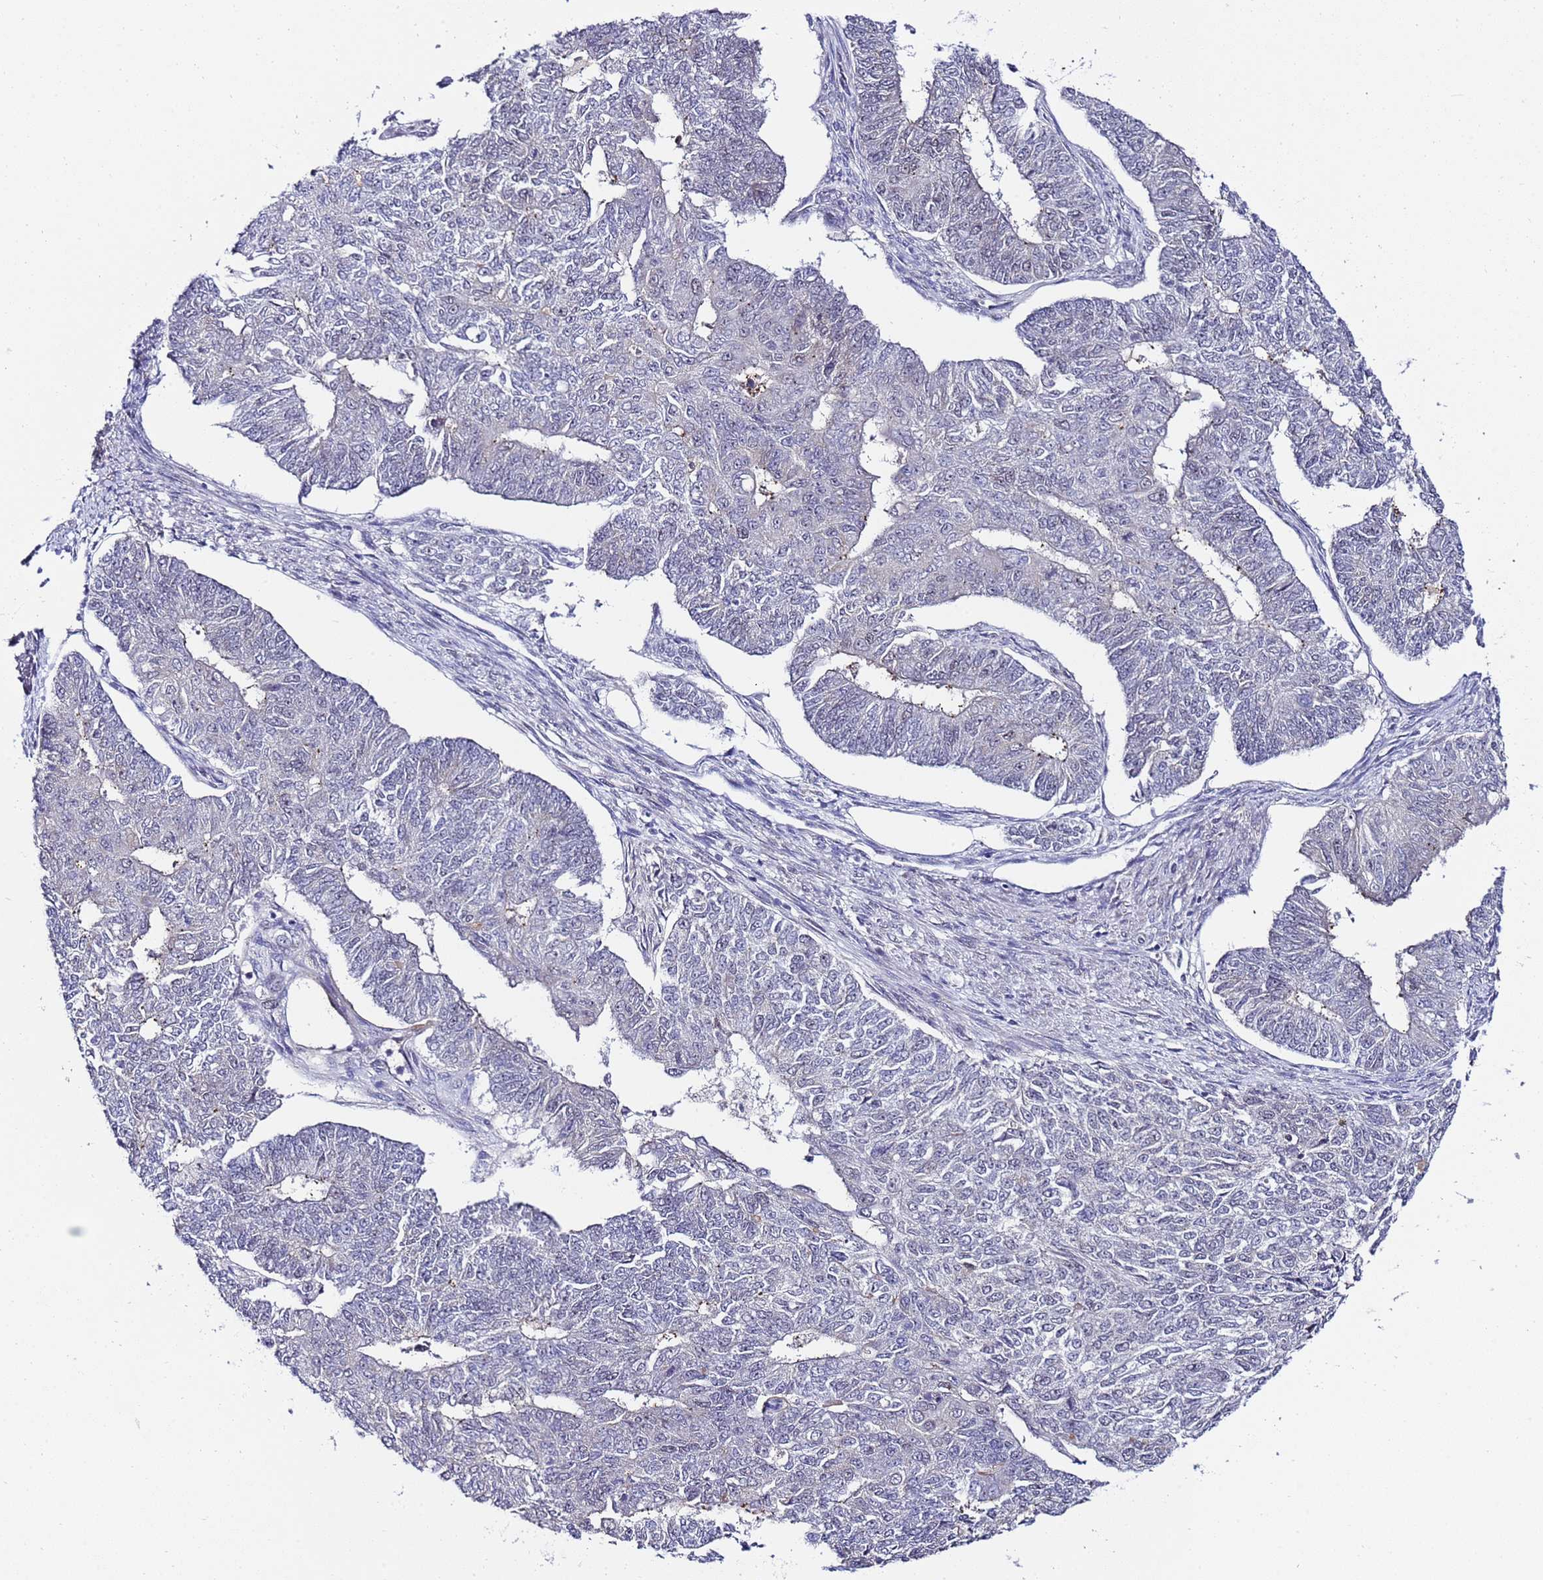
{"staining": {"intensity": "negative", "quantity": "none", "location": "none"}, "tissue": "endometrial cancer", "cell_type": "Tumor cells", "image_type": "cancer", "snomed": [{"axis": "morphology", "description": "Adenocarcinoma, NOS"}, {"axis": "topography", "description": "Endometrium"}], "caption": "High power microscopy histopathology image of an immunohistochemistry (IHC) histopathology image of endometrial adenocarcinoma, revealing no significant staining in tumor cells.", "gene": "C19orf47", "patient": {"sex": "female", "age": 32}}